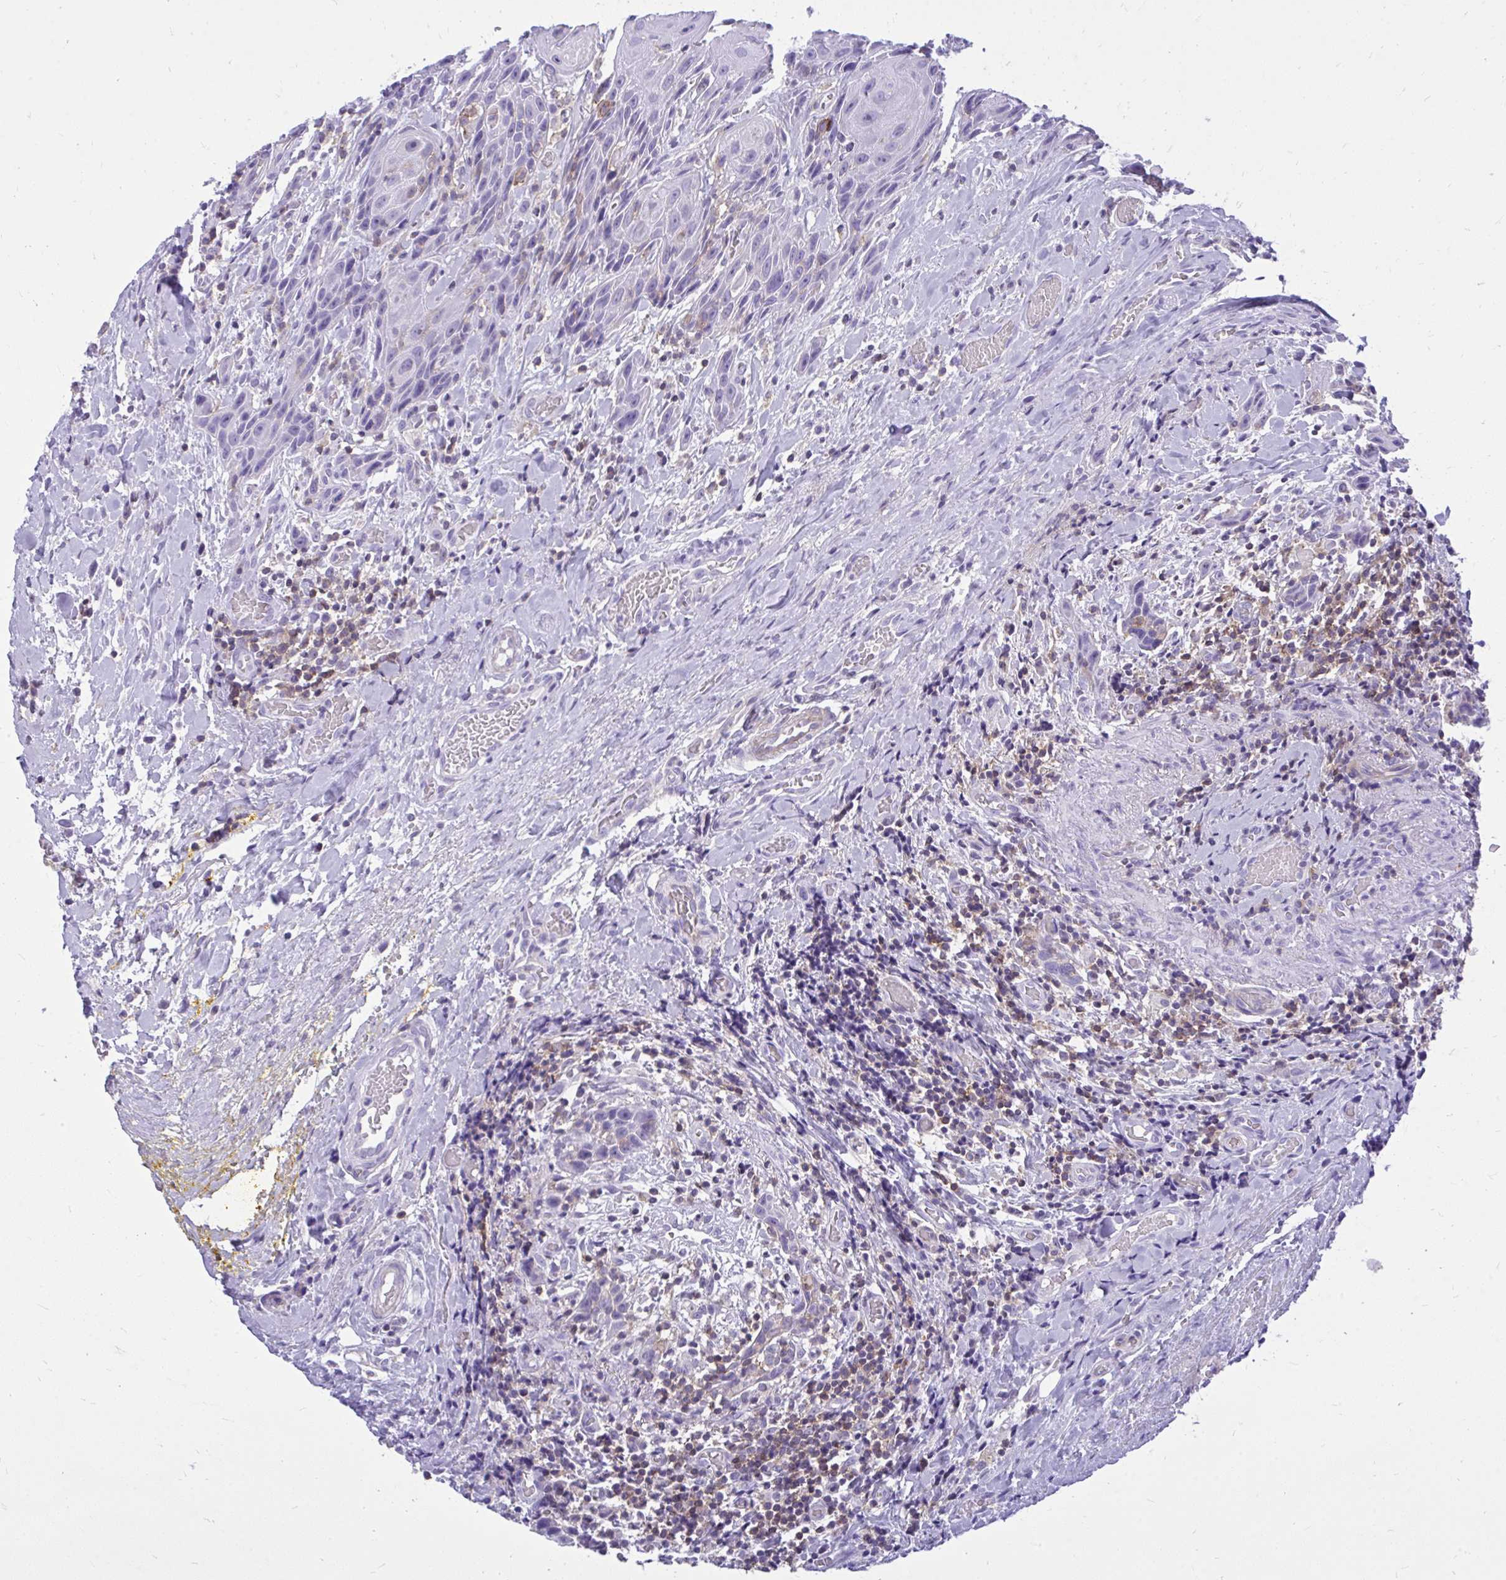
{"staining": {"intensity": "negative", "quantity": "none", "location": "none"}, "tissue": "head and neck cancer", "cell_type": "Tumor cells", "image_type": "cancer", "snomed": [{"axis": "morphology", "description": "Squamous cell carcinoma, NOS"}, {"axis": "topography", "description": "Oral tissue"}, {"axis": "topography", "description": "Head-Neck"}], "caption": "DAB immunohistochemical staining of squamous cell carcinoma (head and neck) displays no significant positivity in tumor cells.", "gene": "GPRIN3", "patient": {"sex": "male", "age": 49}}